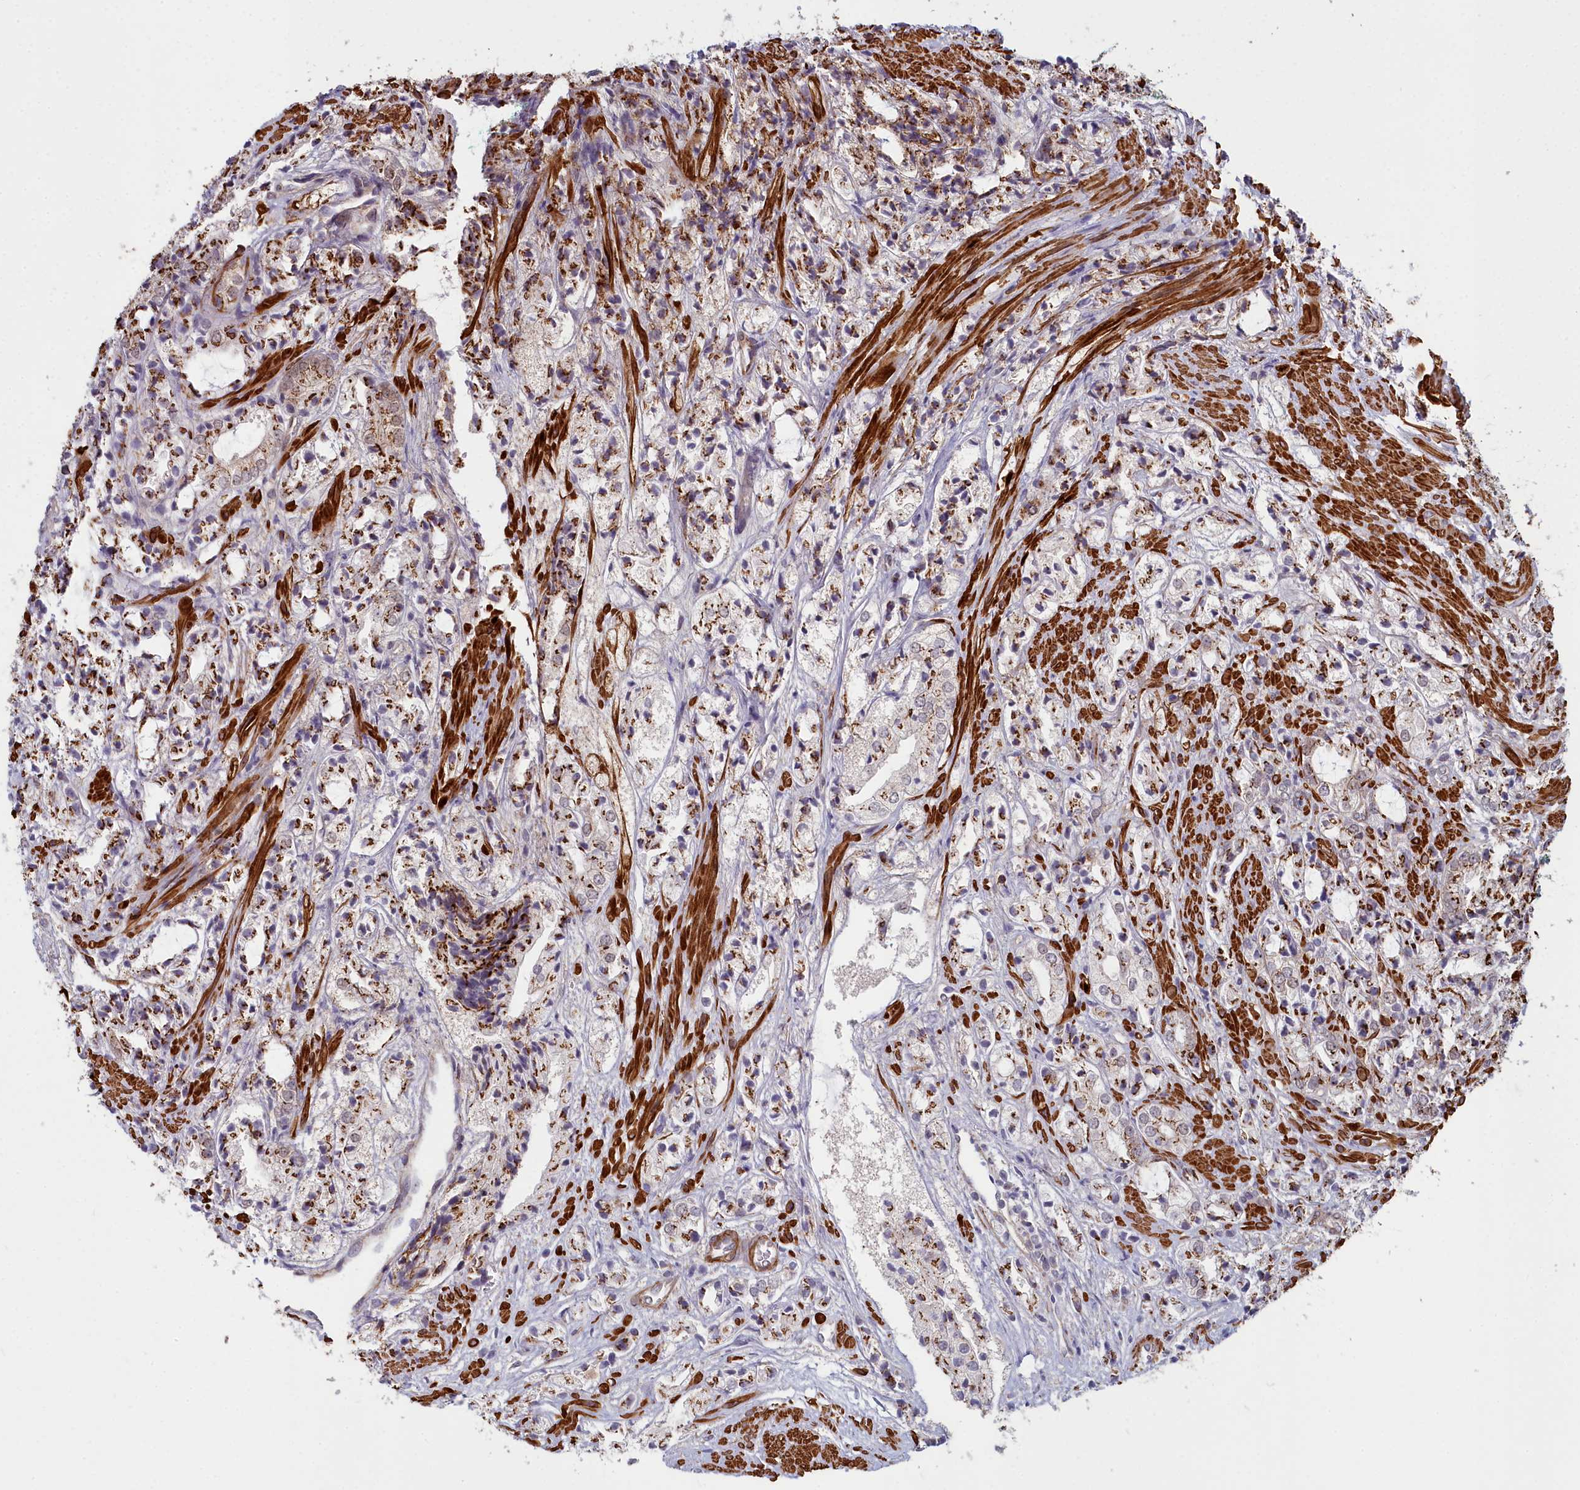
{"staining": {"intensity": "strong", "quantity": "25%-75%", "location": "cytoplasmic/membranous"}, "tissue": "prostate cancer", "cell_type": "Tumor cells", "image_type": "cancer", "snomed": [{"axis": "morphology", "description": "Adenocarcinoma, High grade"}, {"axis": "topography", "description": "Prostate"}], "caption": "Protein staining of adenocarcinoma (high-grade) (prostate) tissue exhibits strong cytoplasmic/membranous expression in about 25%-75% of tumor cells.", "gene": "ZNF626", "patient": {"sex": "male", "age": 50}}